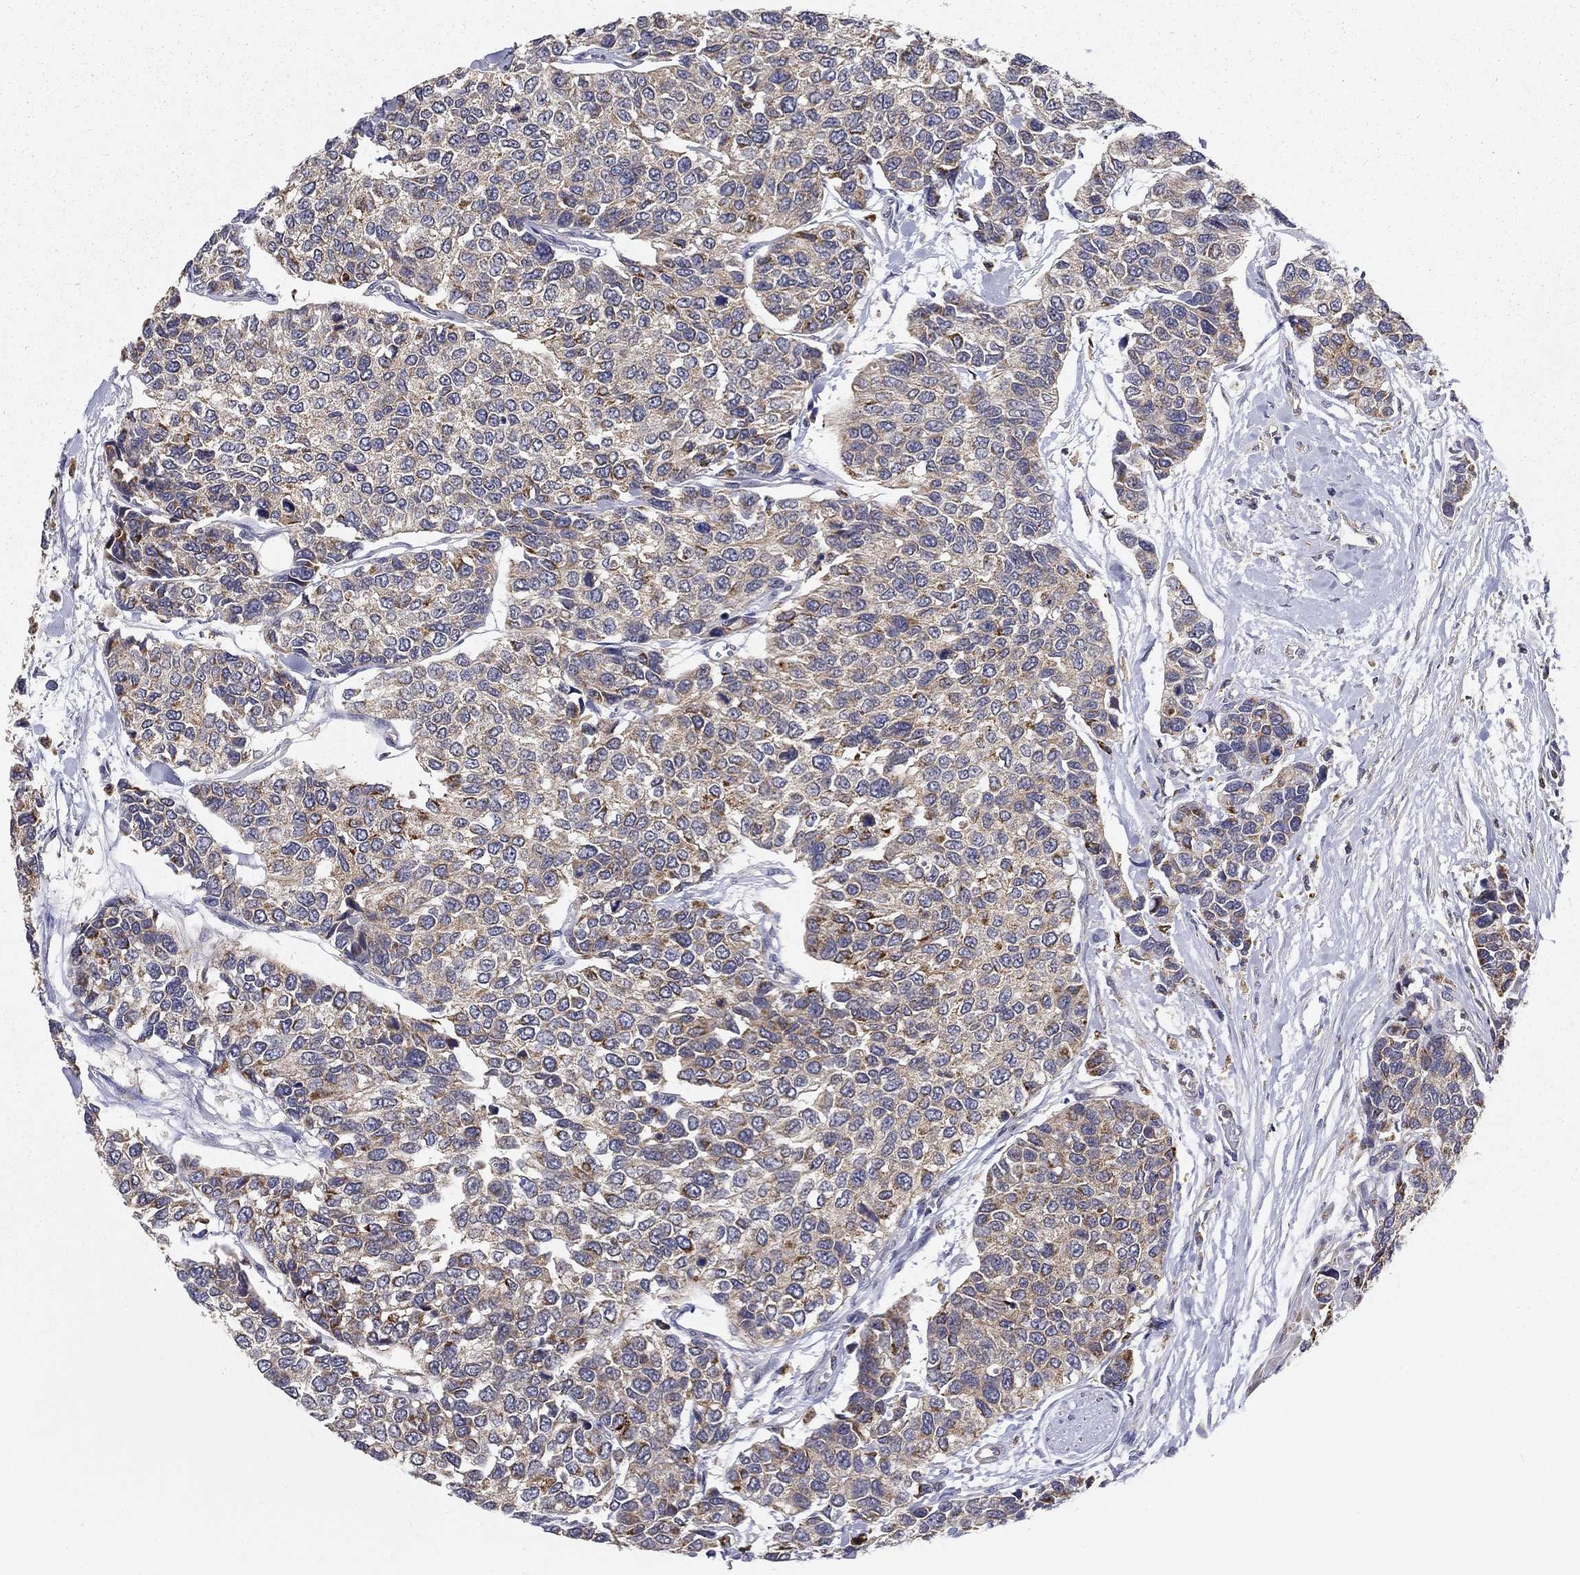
{"staining": {"intensity": "weak", "quantity": "25%-75%", "location": "cytoplasmic/membranous"}, "tissue": "urothelial cancer", "cell_type": "Tumor cells", "image_type": "cancer", "snomed": [{"axis": "morphology", "description": "Urothelial carcinoma, High grade"}, {"axis": "topography", "description": "Urinary bladder"}], "caption": "Immunohistochemistry (IHC) of urothelial cancer displays low levels of weak cytoplasmic/membranous positivity in about 25%-75% of tumor cells. The staining is performed using DAB brown chromogen to label protein expression. The nuclei are counter-stained blue using hematoxylin.", "gene": "ALDH4A1", "patient": {"sex": "male", "age": 77}}